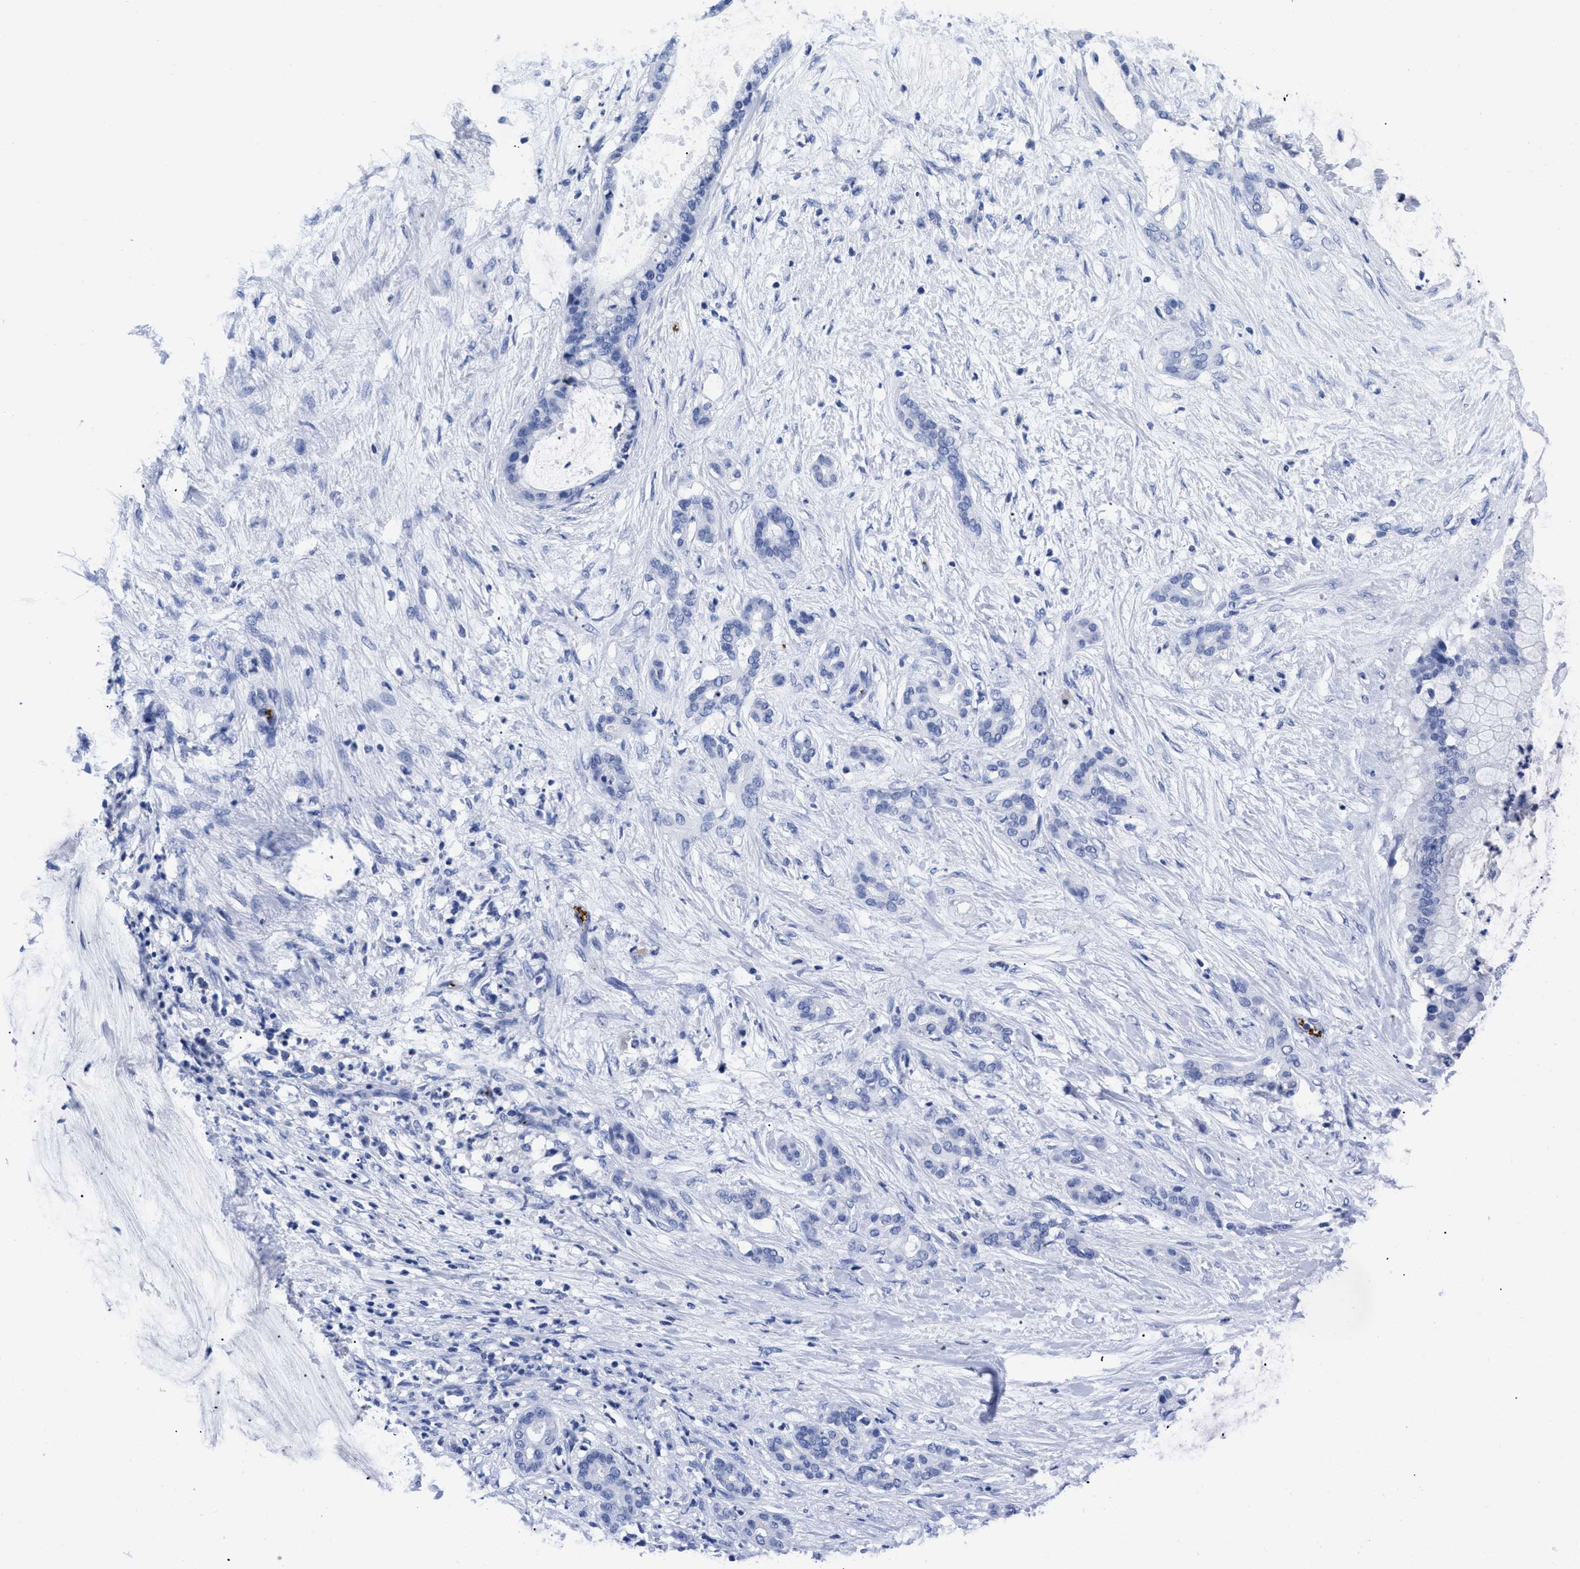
{"staining": {"intensity": "negative", "quantity": "none", "location": "none"}, "tissue": "pancreatic cancer", "cell_type": "Tumor cells", "image_type": "cancer", "snomed": [{"axis": "morphology", "description": "Adenocarcinoma, NOS"}, {"axis": "topography", "description": "Pancreas"}], "caption": "The photomicrograph reveals no staining of tumor cells in adenocarcinoma (pancreatic).", "gene": "TREML1", "patient": {"sex": "male", "age": 41}}